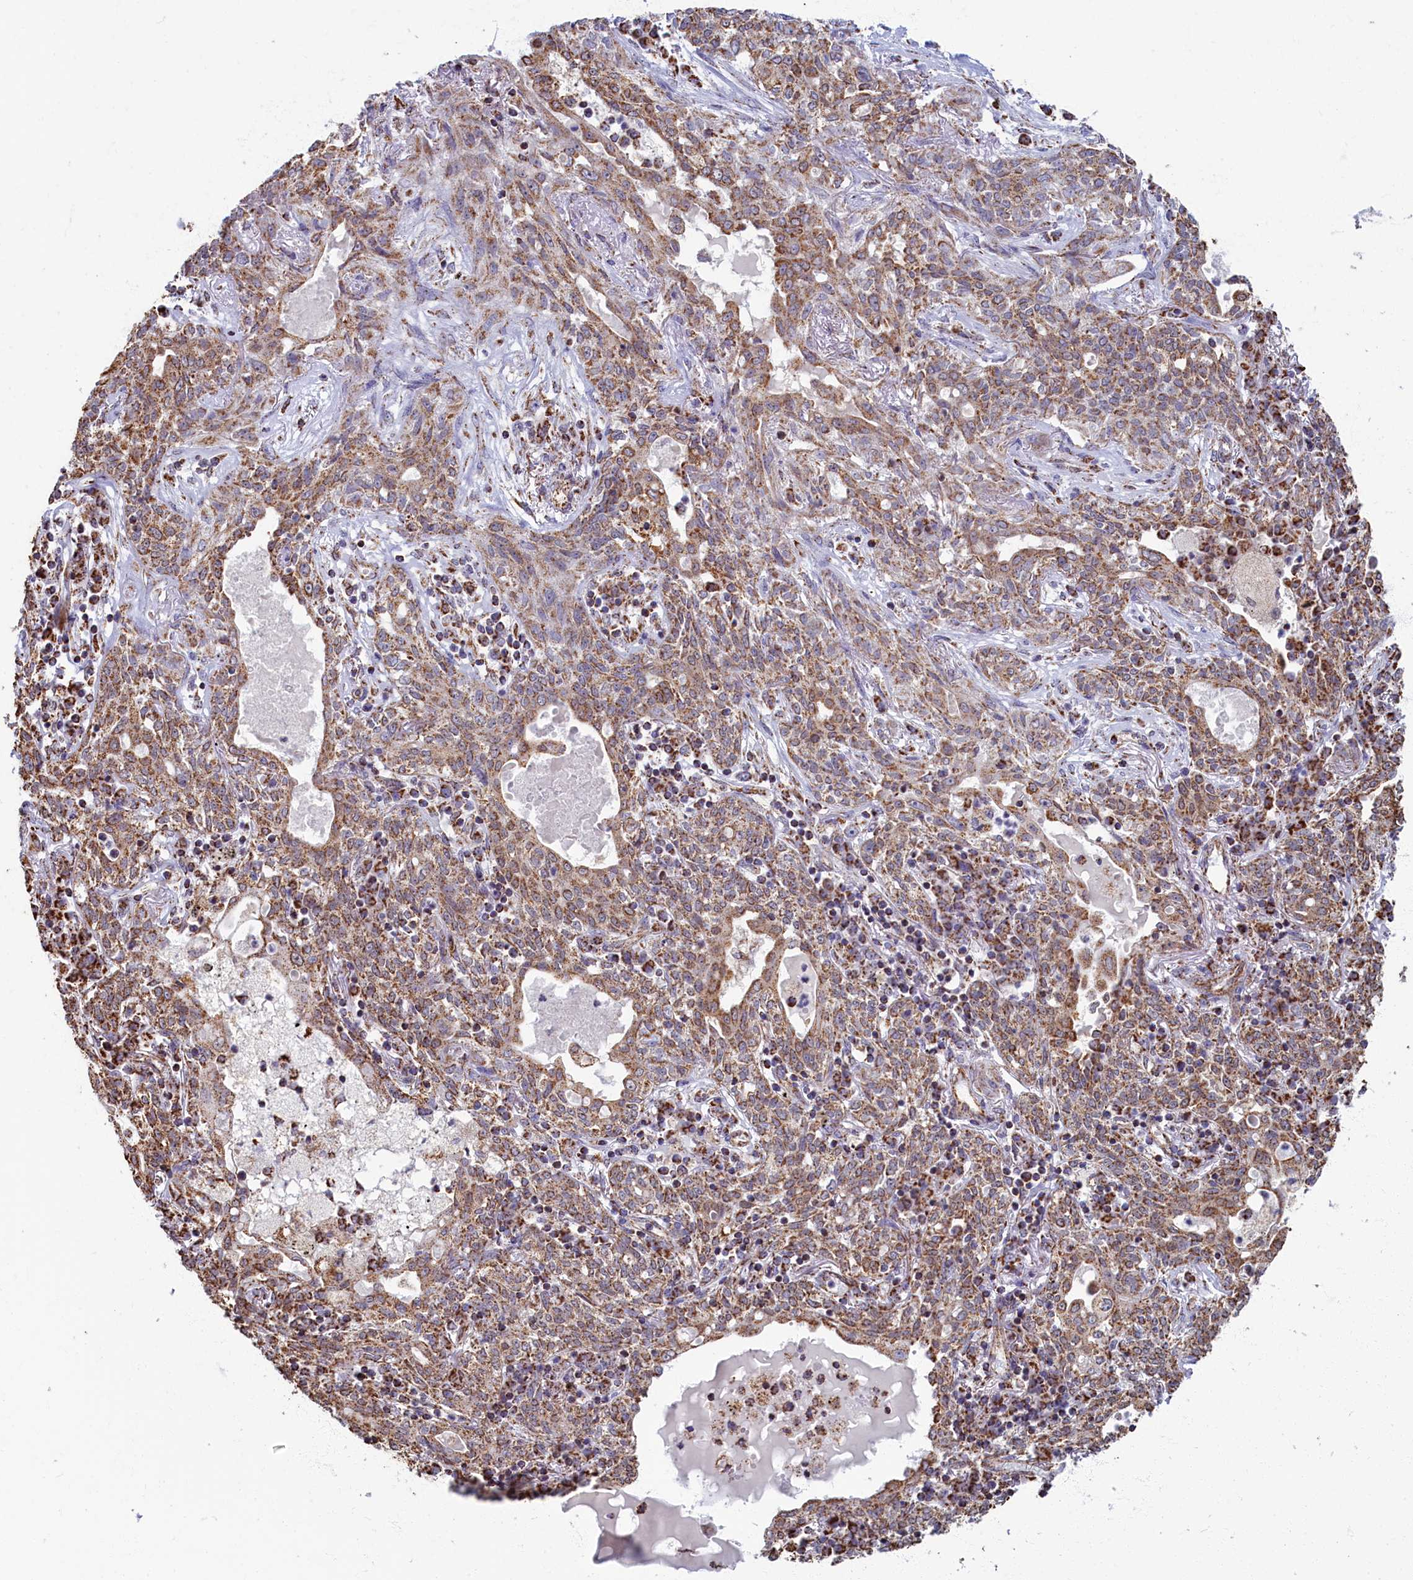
{"staining": {"intensity": "moderate", "quantity": ">75%", "location": "cytoplasmic/membranous"}, "tissue": "lung cancer", "cell_type": "Tumor cells", "image_type": "cancer", "snomed": [{"axis": "morphology", "description": "Squamous cell carcinoma, NOS"}, {"axis": "topography", "description": "Lung"}], "caption": "Protein positivity by immunohistochemistry reveals moderate cytoplasmic/membranous staining in approximately >75% of tumor cells in lung cancer.", "gene": "SPR", "patient": {"sex": "female", "age": 70}}